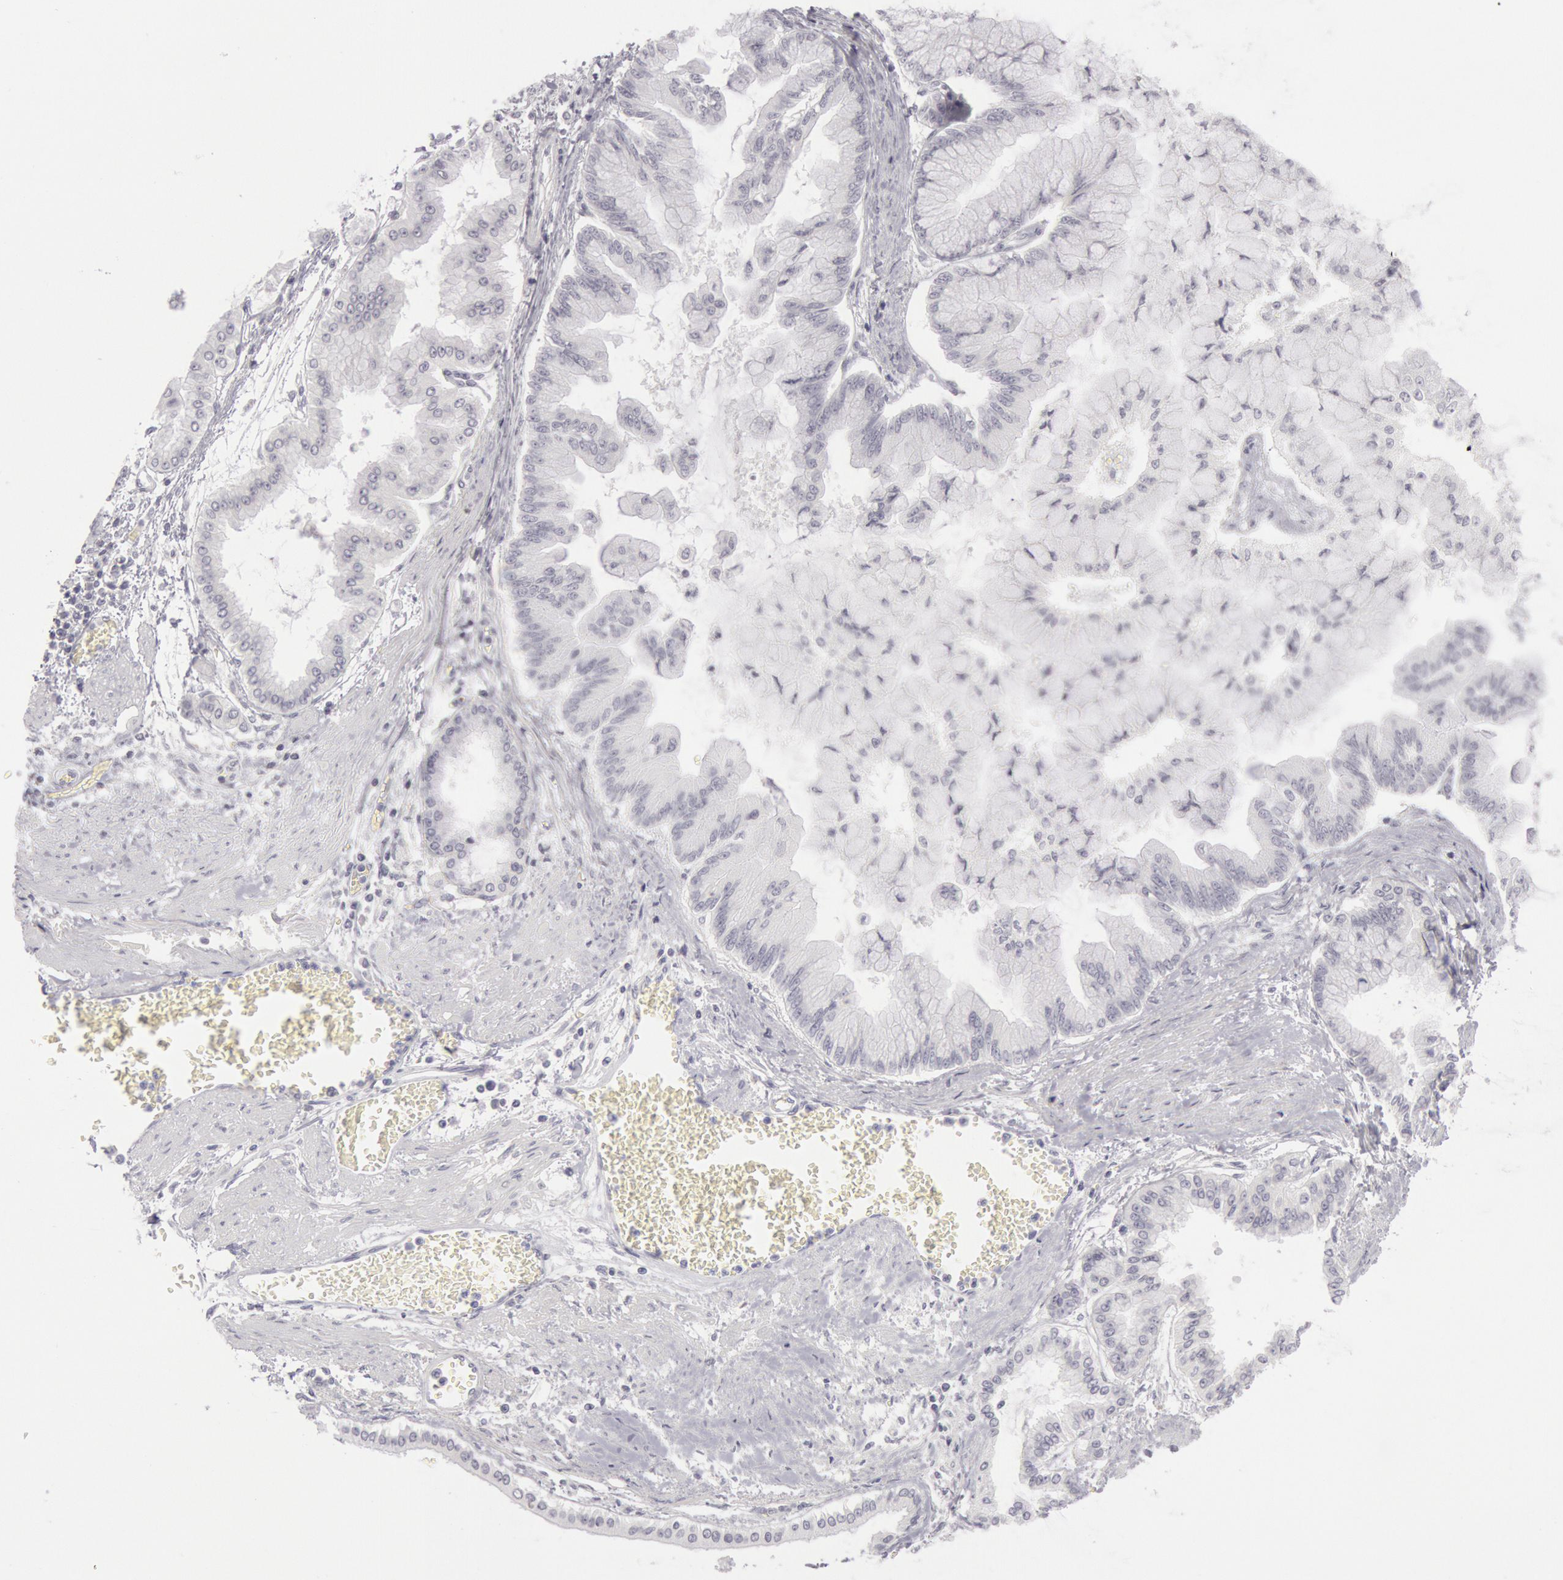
{"staining": {"intensity": "negative", "quantity": "none", "location": "none"}, "tissue": "liver cancer", "cell_type": "Tumor cells", "image_type": "cancer", "snomed": [{"axis": "morphology", "description": "Cholangiocarcinoma"}, {"axis": "topography", "description": "Liver"}], "caption": "Cholangiocarcinoma (liver) stained for a protein using immunohistochemistry shows no positivity tumor cells.", "gene": "KRT16", "patient": {"sex": "female", "age": 79}}